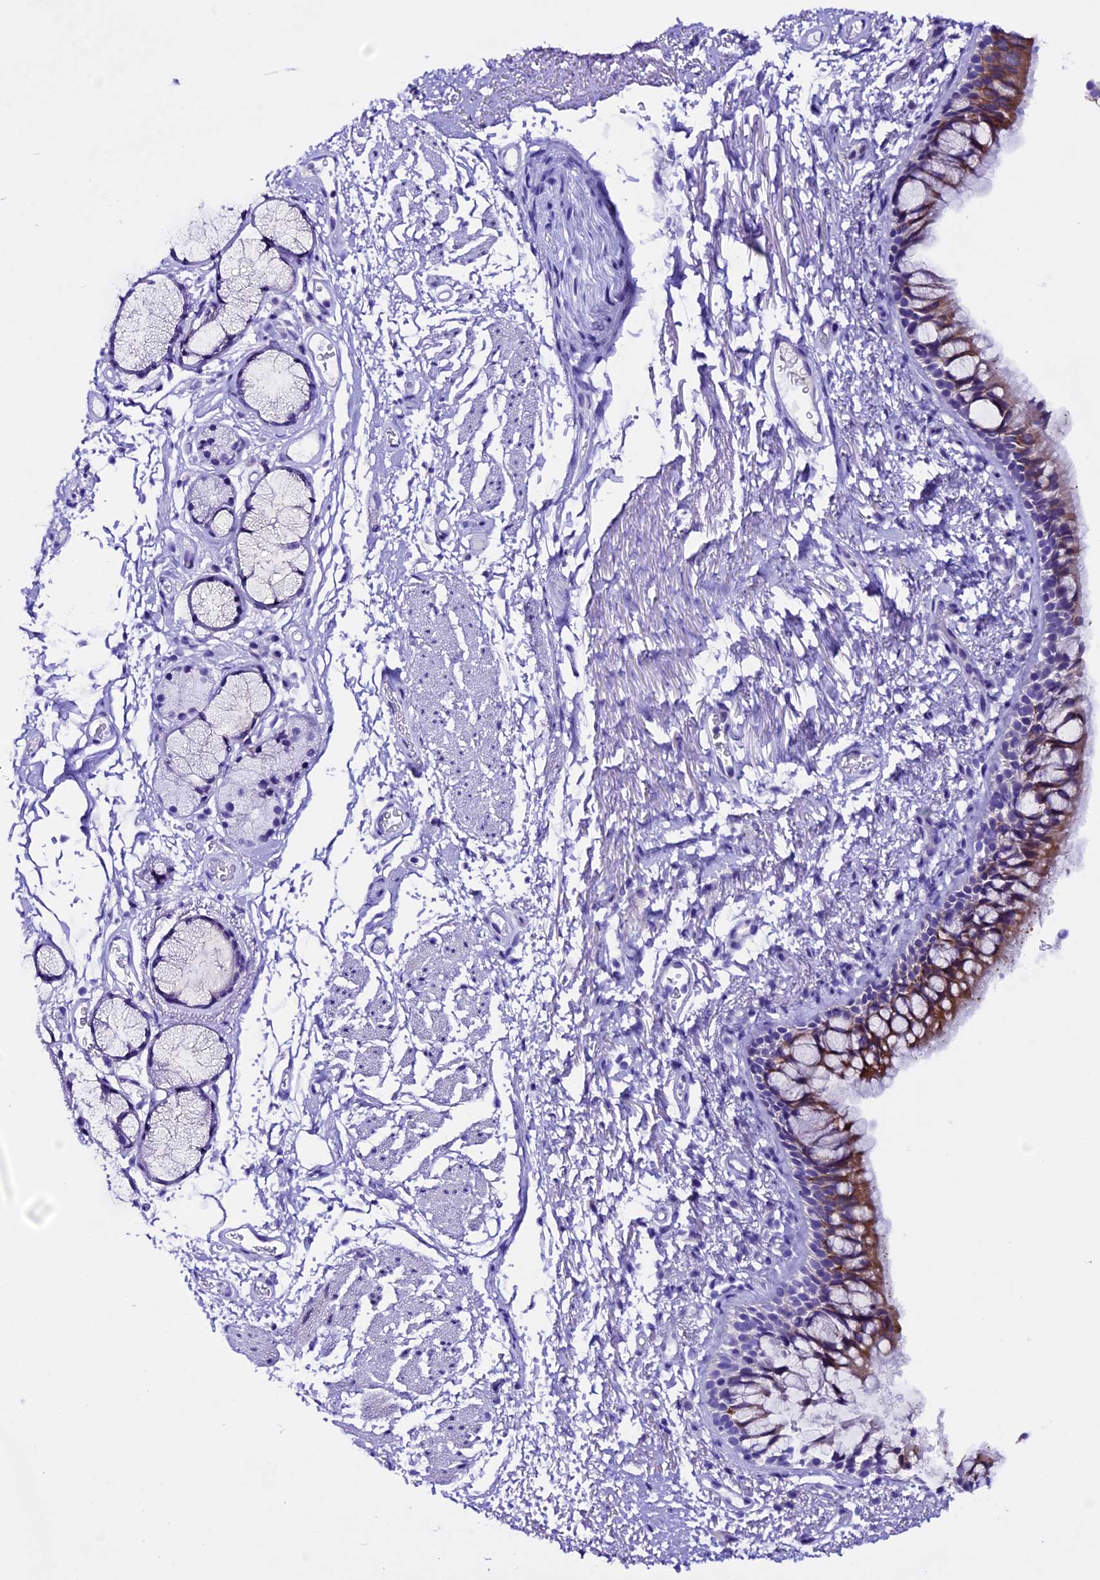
{"staining": {"intensity": "moderate", "quantity": "25%-75%", "location": "cytoplasmic/membranous"}, "tissue": "bronchus", "cell_type": "Respiratory epithelial cells", "image_type": "normal", "snomed": [{"axis": "morphology", "description": "Normal tissue, NOS"}, {"axis": "topography", "description": "Cartilage tissue"}, {"axis": "topography", "description": "Bronchus"}], "caption": "Immunohistochemical staining of normal human bronchus exhibits medium levels of moderate cytoplasmic/membranous positivity in about 25%-75% of respiratory epithelial cells. Immunohistochemistry (ihc) stains the protein of interest in brown and the nuclei are stained blue.", "gene": "XKR7", "patient": {"sex": "female", "age": 73}}